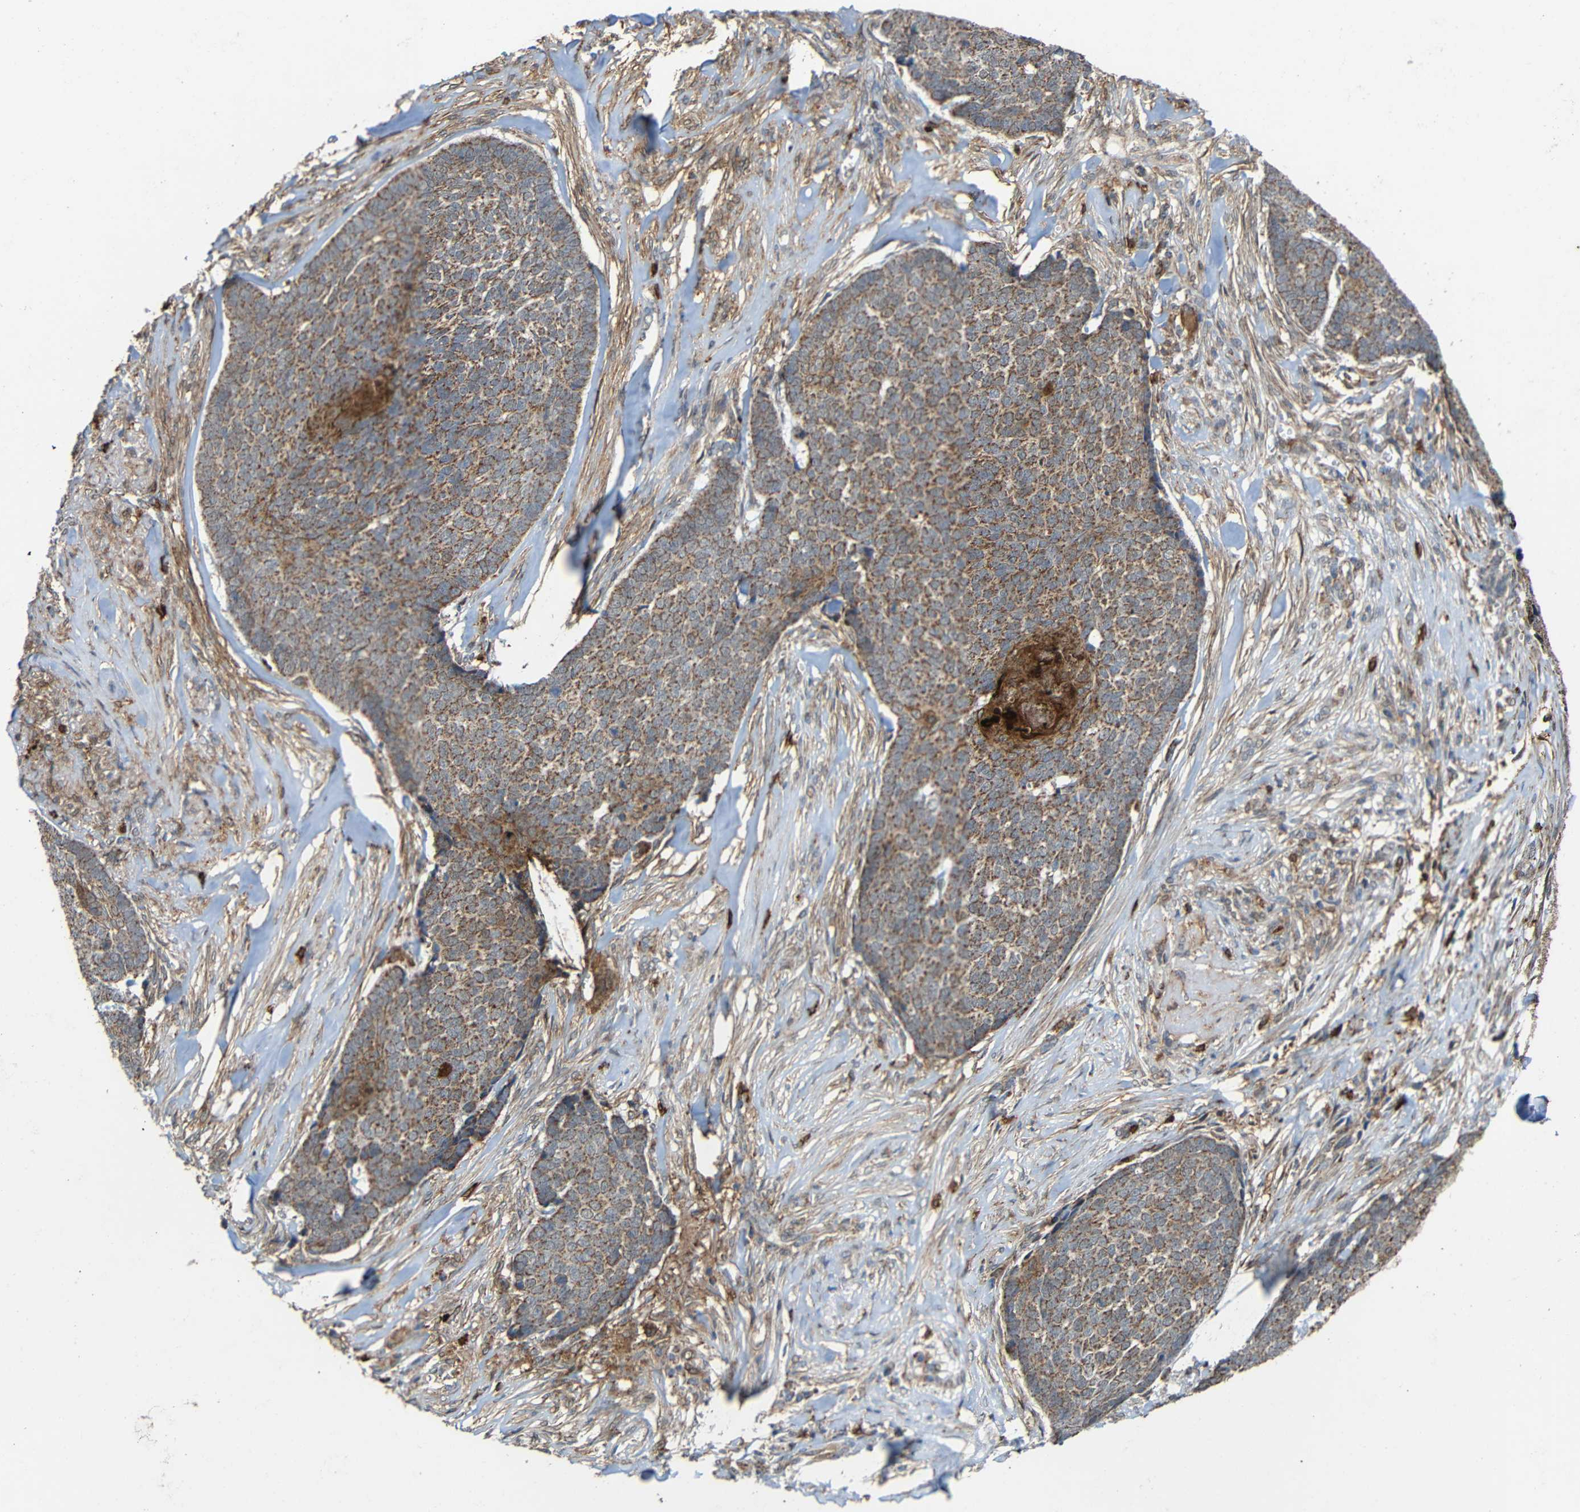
{"staining": {"intensity": "weak", "quantity": ">75%", "location": "cytoplasmic/membranous"}, "tissue": "skin cancer", "cell_type": "Tumor cells", "image_type": "cancer", "snomed": [{"axis": "morphology", "description": "Basal cell carcinoma"}, {"axis": "topography", "description": "Skin"}], "caption": "Protein positivity by immunohistochemistry displays weak cytoplasmic/membranous expression in about >75% of tumor cells in skin cancer.", "gene": "C1GALT1", "patient": {"sex": "male", "age": 84}}